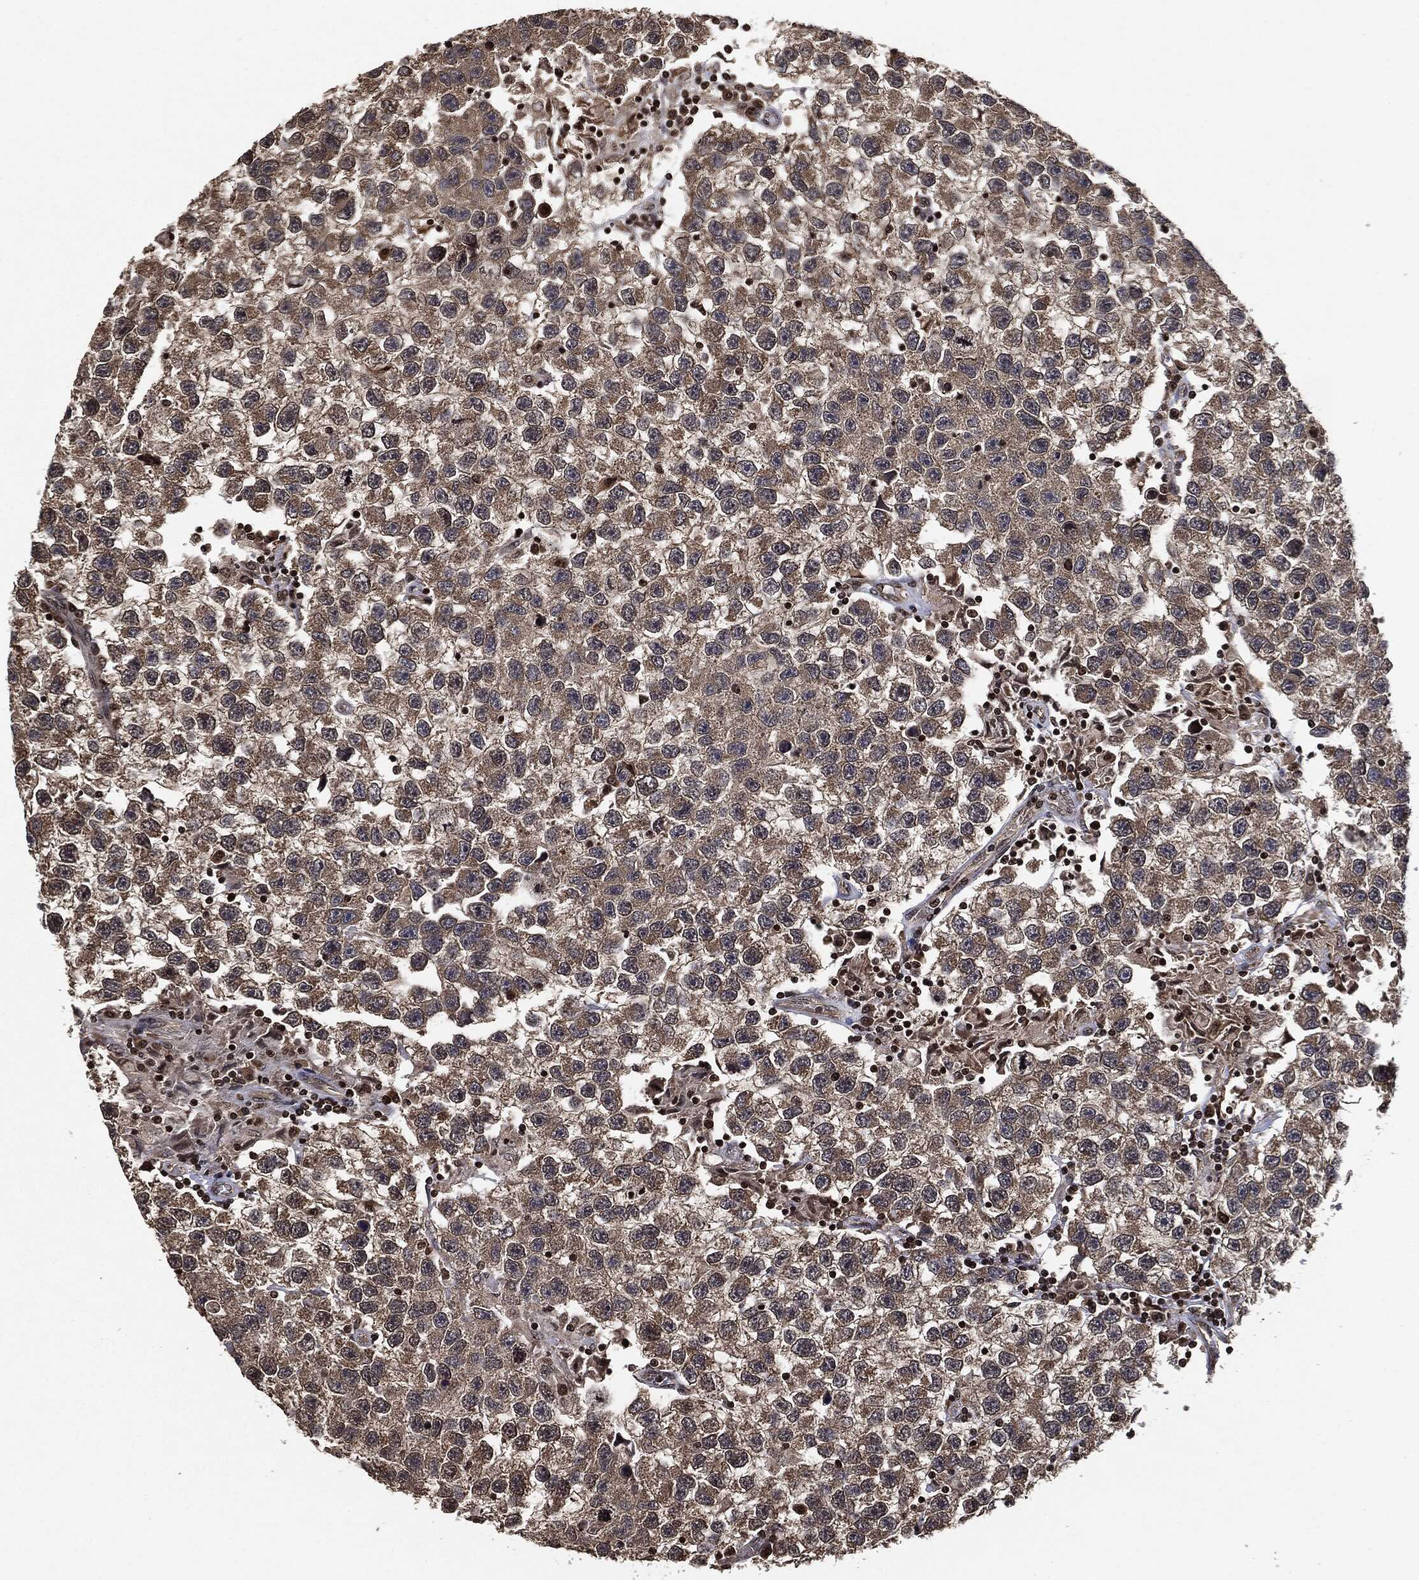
{"staining": {"intensity": "weak", "quantity": "<25%", "location": "cytoplasmic/membranous"}, "tissue": "testis cancer", "cell_type": "Tumor cells", "image_type": "cancer", "snomed": [{"axis": "morphology", "description": "Seminoma, NOS"}, {"axis": "topography", "description": "Testis"}], "caption": "This is an IHC image of testis cancer. There is no staining in tumor cells.", "gene": "PDK1", "patient": {"sex": "male", "age": 26}}